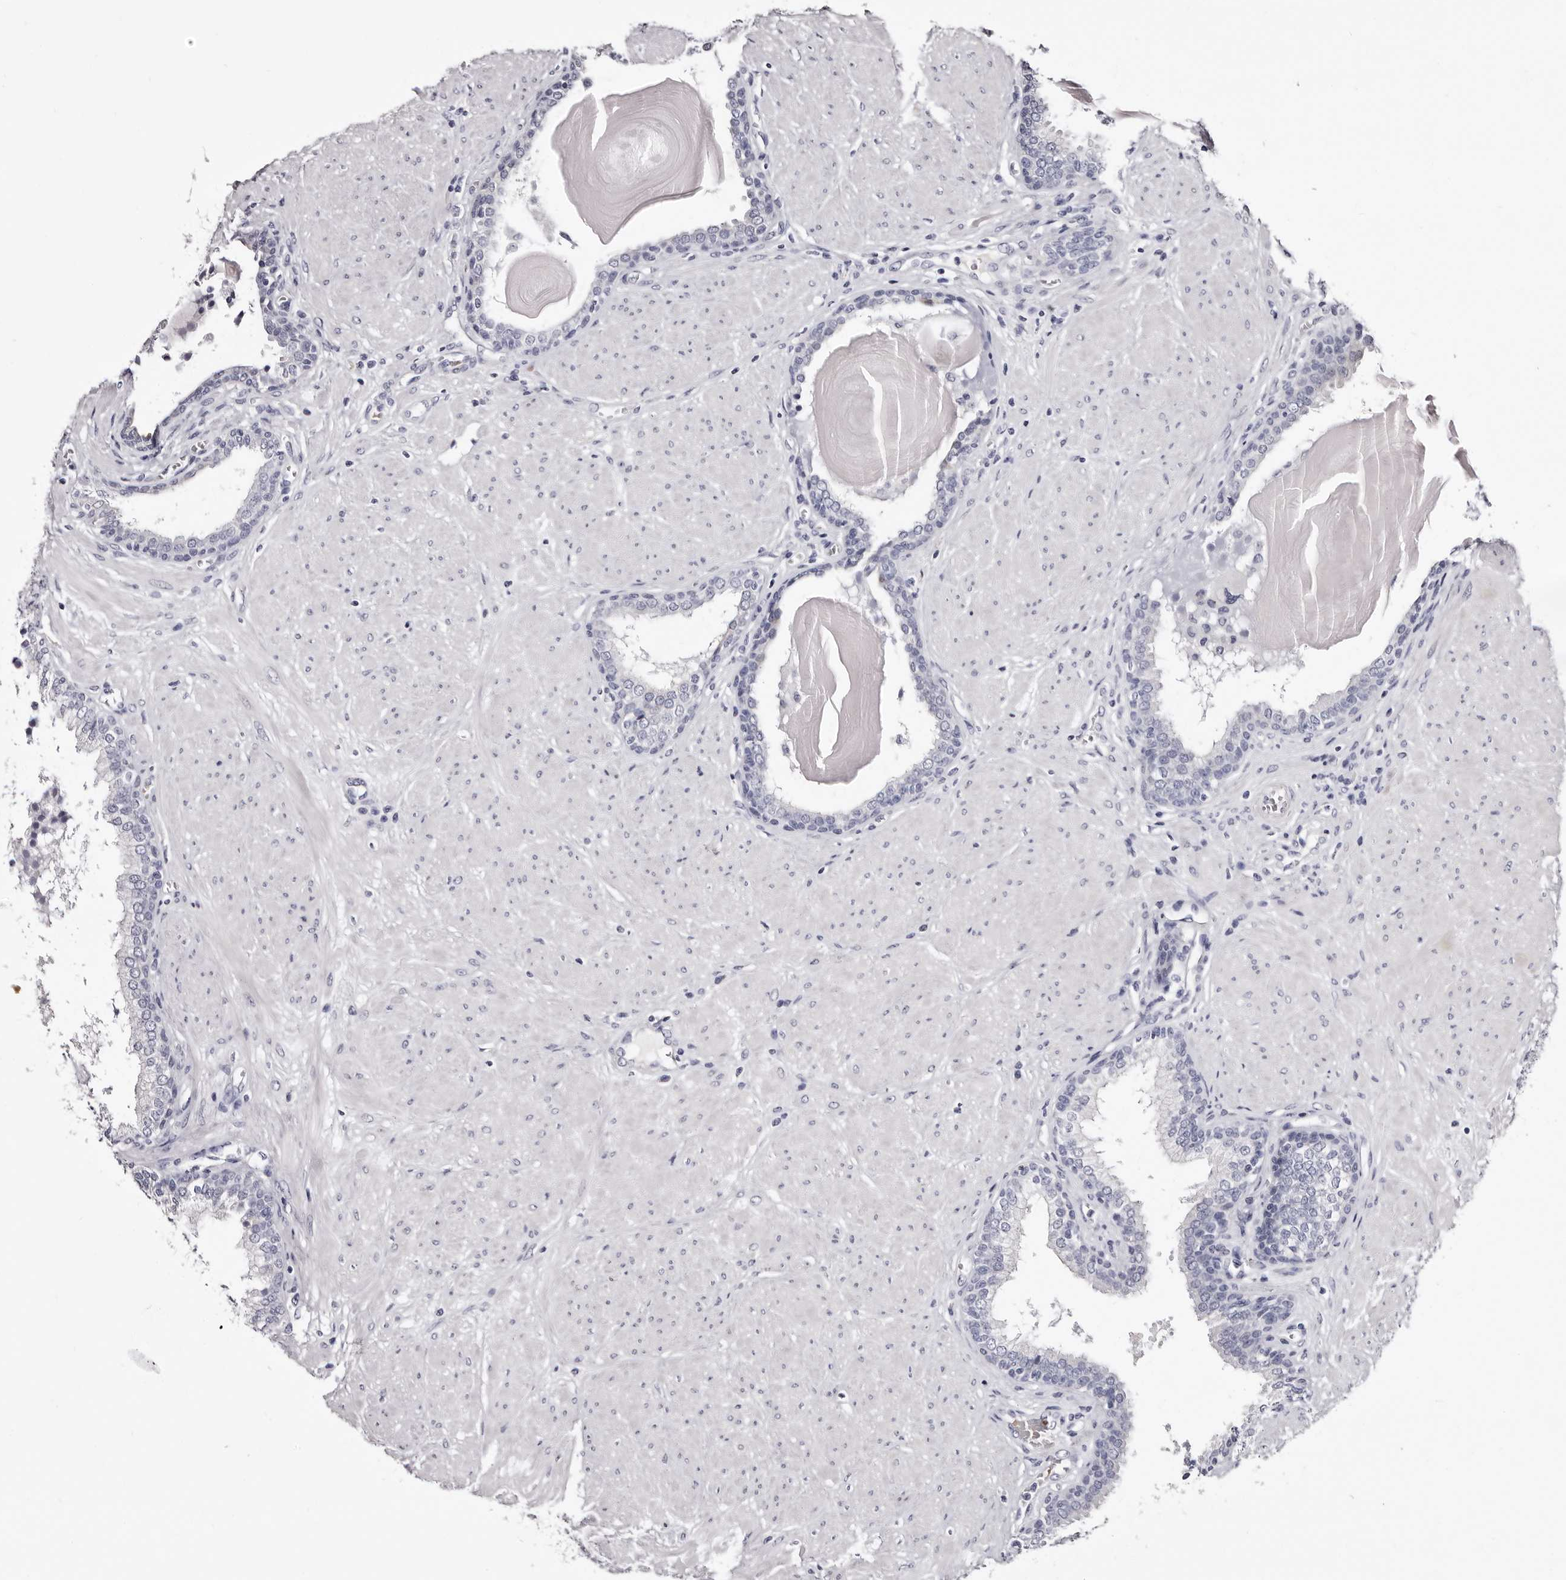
{"staining": {"intensity": "moderate", "quantity": "<25%", "location": "cytoplasmic/membranous"}, "tissue": "prostate", "cell_type": "Glandular cells", "image_type": "normal", "snomed": [{"axis": "morphology", "description": "Normal tissue, NOS"}, {"axis": "topography", "description": "Prostate"}], "caption": "This histopathology image demonstrates benign prostate stained with immunohistochemistry (IHC) to label a protein in brown. The cytoplasmic/membranous of glandular cells show moderate positivity for the protein. Nuclei are counter-stained blue.", "gene": "BPGM", "patient": {"sex": "male", "age": 51}}